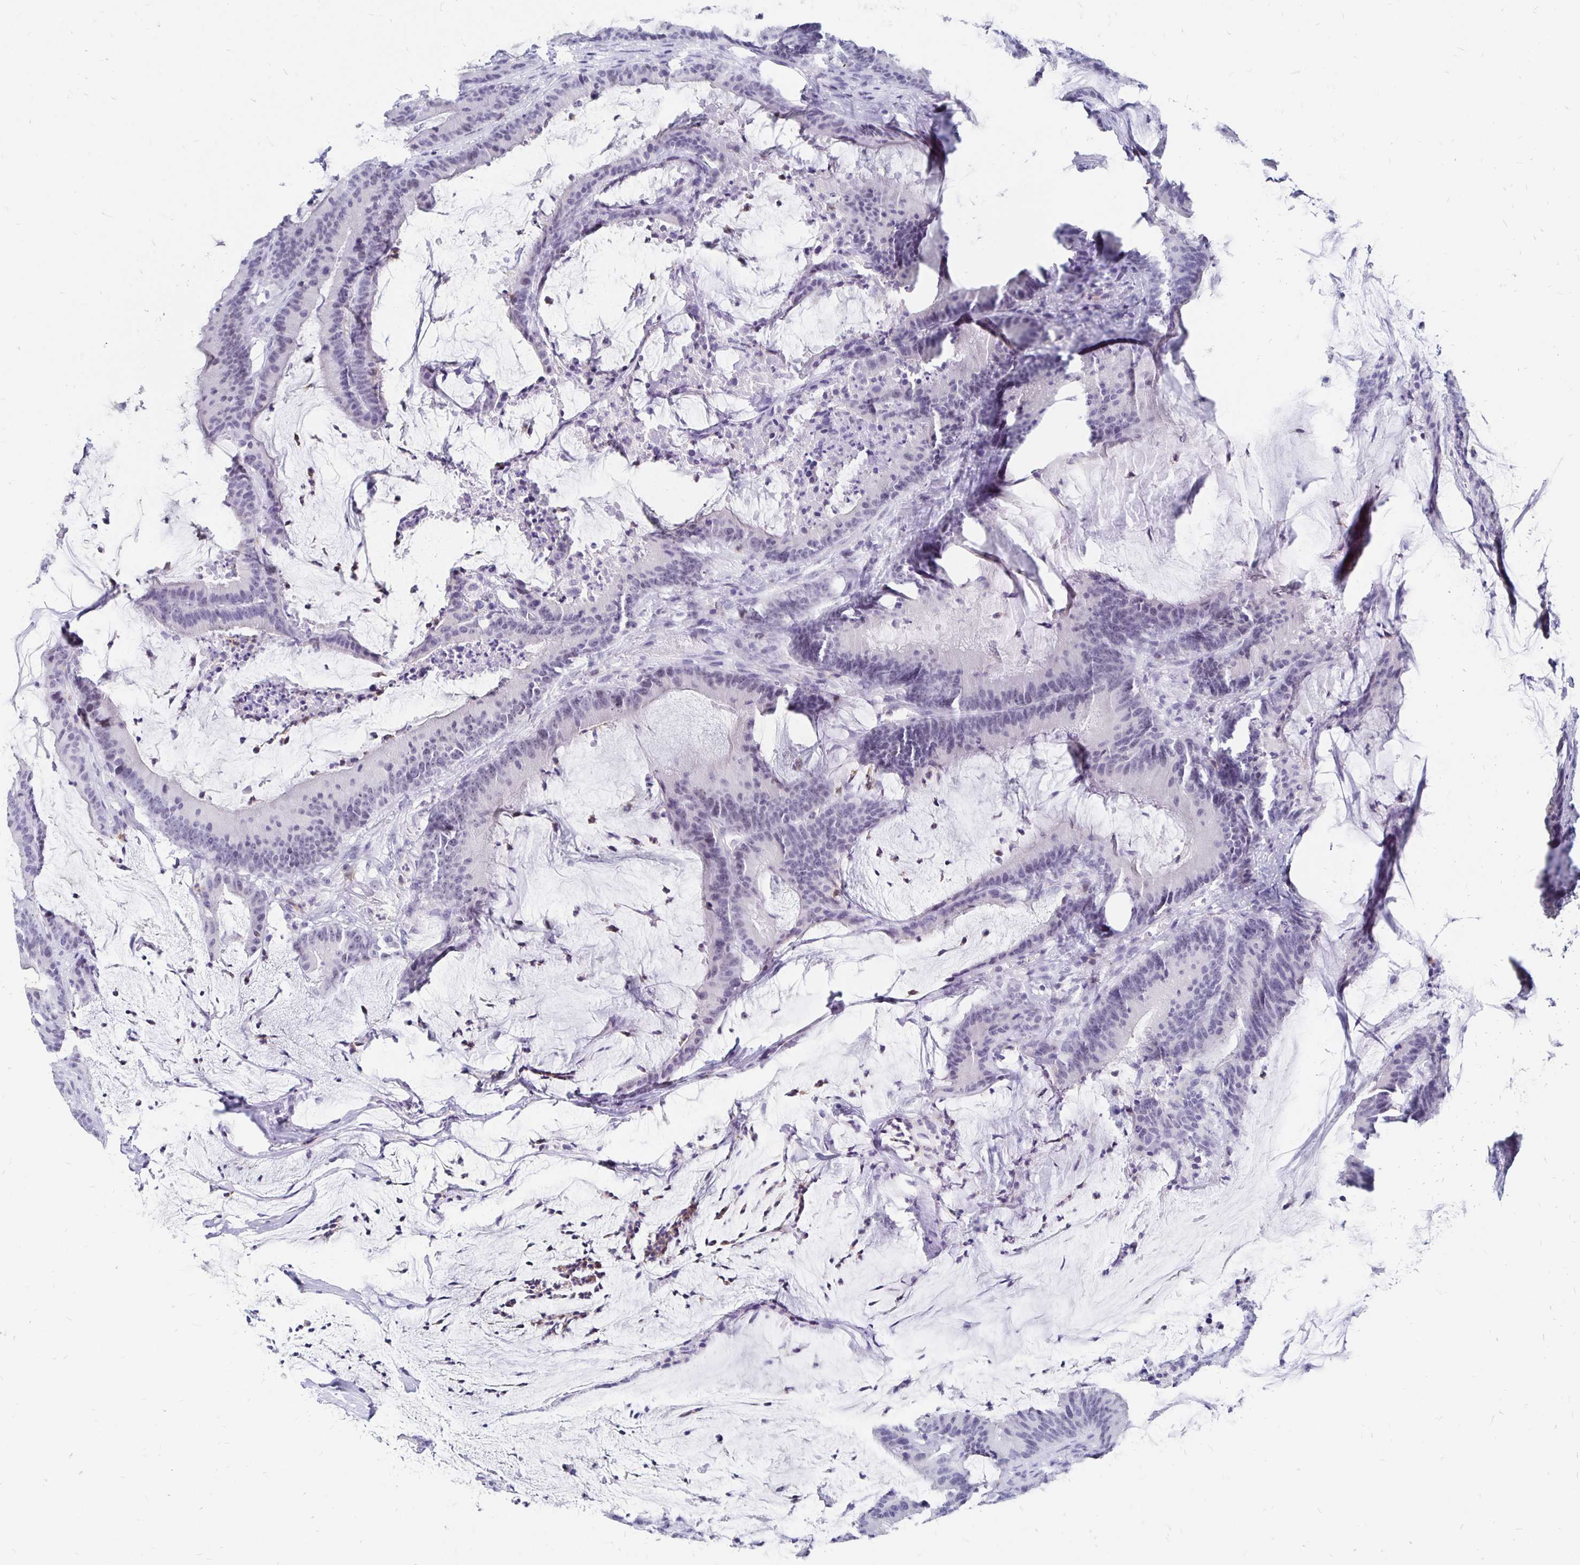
{"staining": {"intensity": "negative", "quantity": "none", "location": "none"}, "tissue": "colorectal cancer", "cell_type": "Tumor cells", "image_type": "cancer", "snomed": [{"axis": "morphology", "description": "Adenocarcinoma, NOS"}, {"axis": "topography", "description": "Colon"}], "caption": "Colorectal adenocarcinoma stained for a protein using immunohistochemistry exhibits no expression tumor cells.", "gene": "SYT2", "patient": {"sex": "female", "age": 78}}